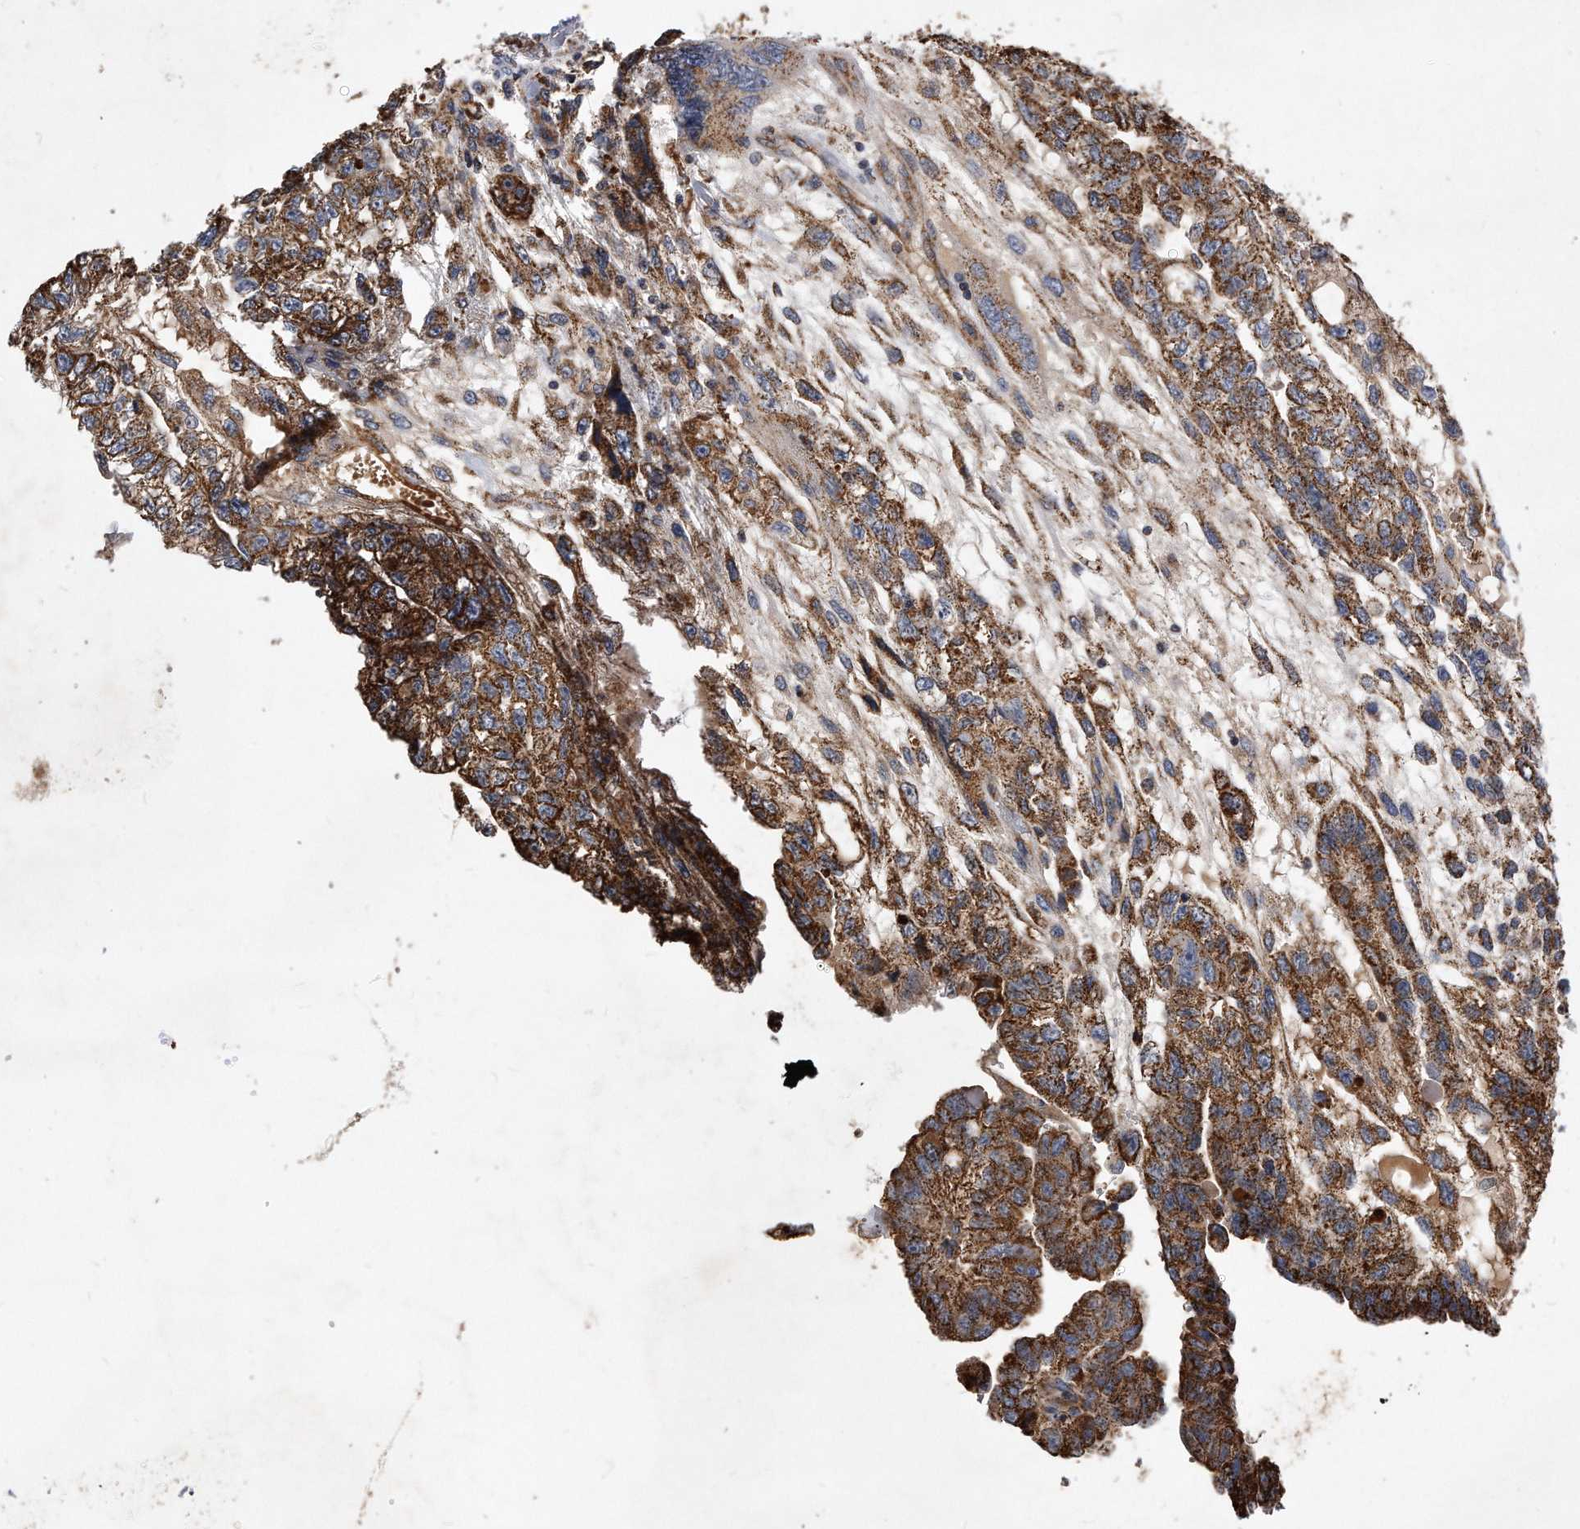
{"staining": {"intensity": "moderate", "quantity": ">75%", "location": "cytoplasmic/membranous"}, "tissue": "testis cancer", "cell_type": "Tumor cells", "image_type": "cancer", "snomed": [{"axis": "morphology", "description": "Carcinoma, Embryonal, NOS"}, {"axis": "topography", "description": "Testis"}], "caption": "Testis cancer (embryonal carcinoma) was stained to show a protein in brown. There is medium levels of moderate cytoplasmic/membranous staining in about >75% of tumor cells.", "gene": "PPP5C", "patient": {"sex": "male", "age": 36}}